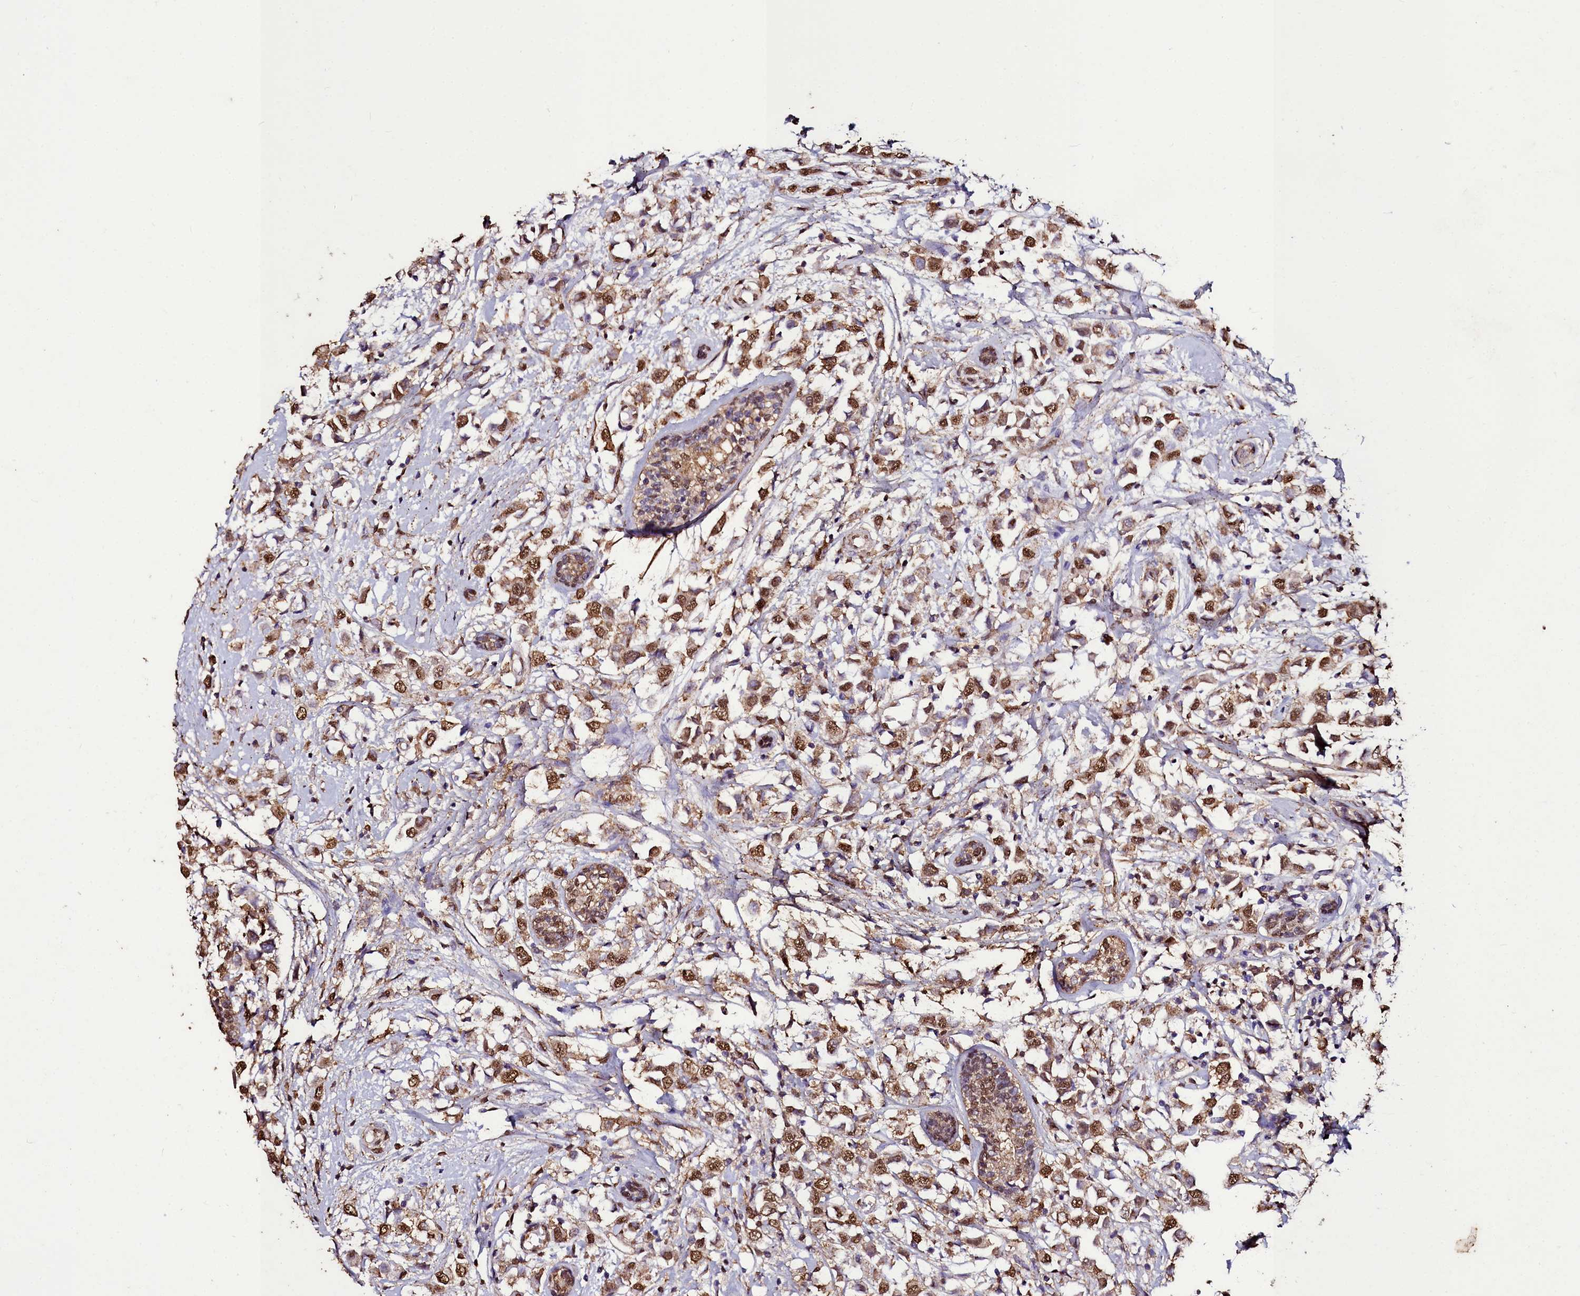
{"staining": {"intensity": "moderate", "quantity": ">75%", "location": "nuclear"}, "tissue": "breast cancer", "cell_type": "Tumor cells", "image_type": "cancer", "snomed": [{"axis": "morphology", "description": "Duct carcinoma"}, {"axis": "topography", "description": "Breast"}], "caption": "Moderate nuclear protein expression is appreciated in about >75% of tumor cells in breast cancer (invasive ductal carcinoma).", "gene": "TRIP6", "patient": {"sex": "female", "age": 61}}